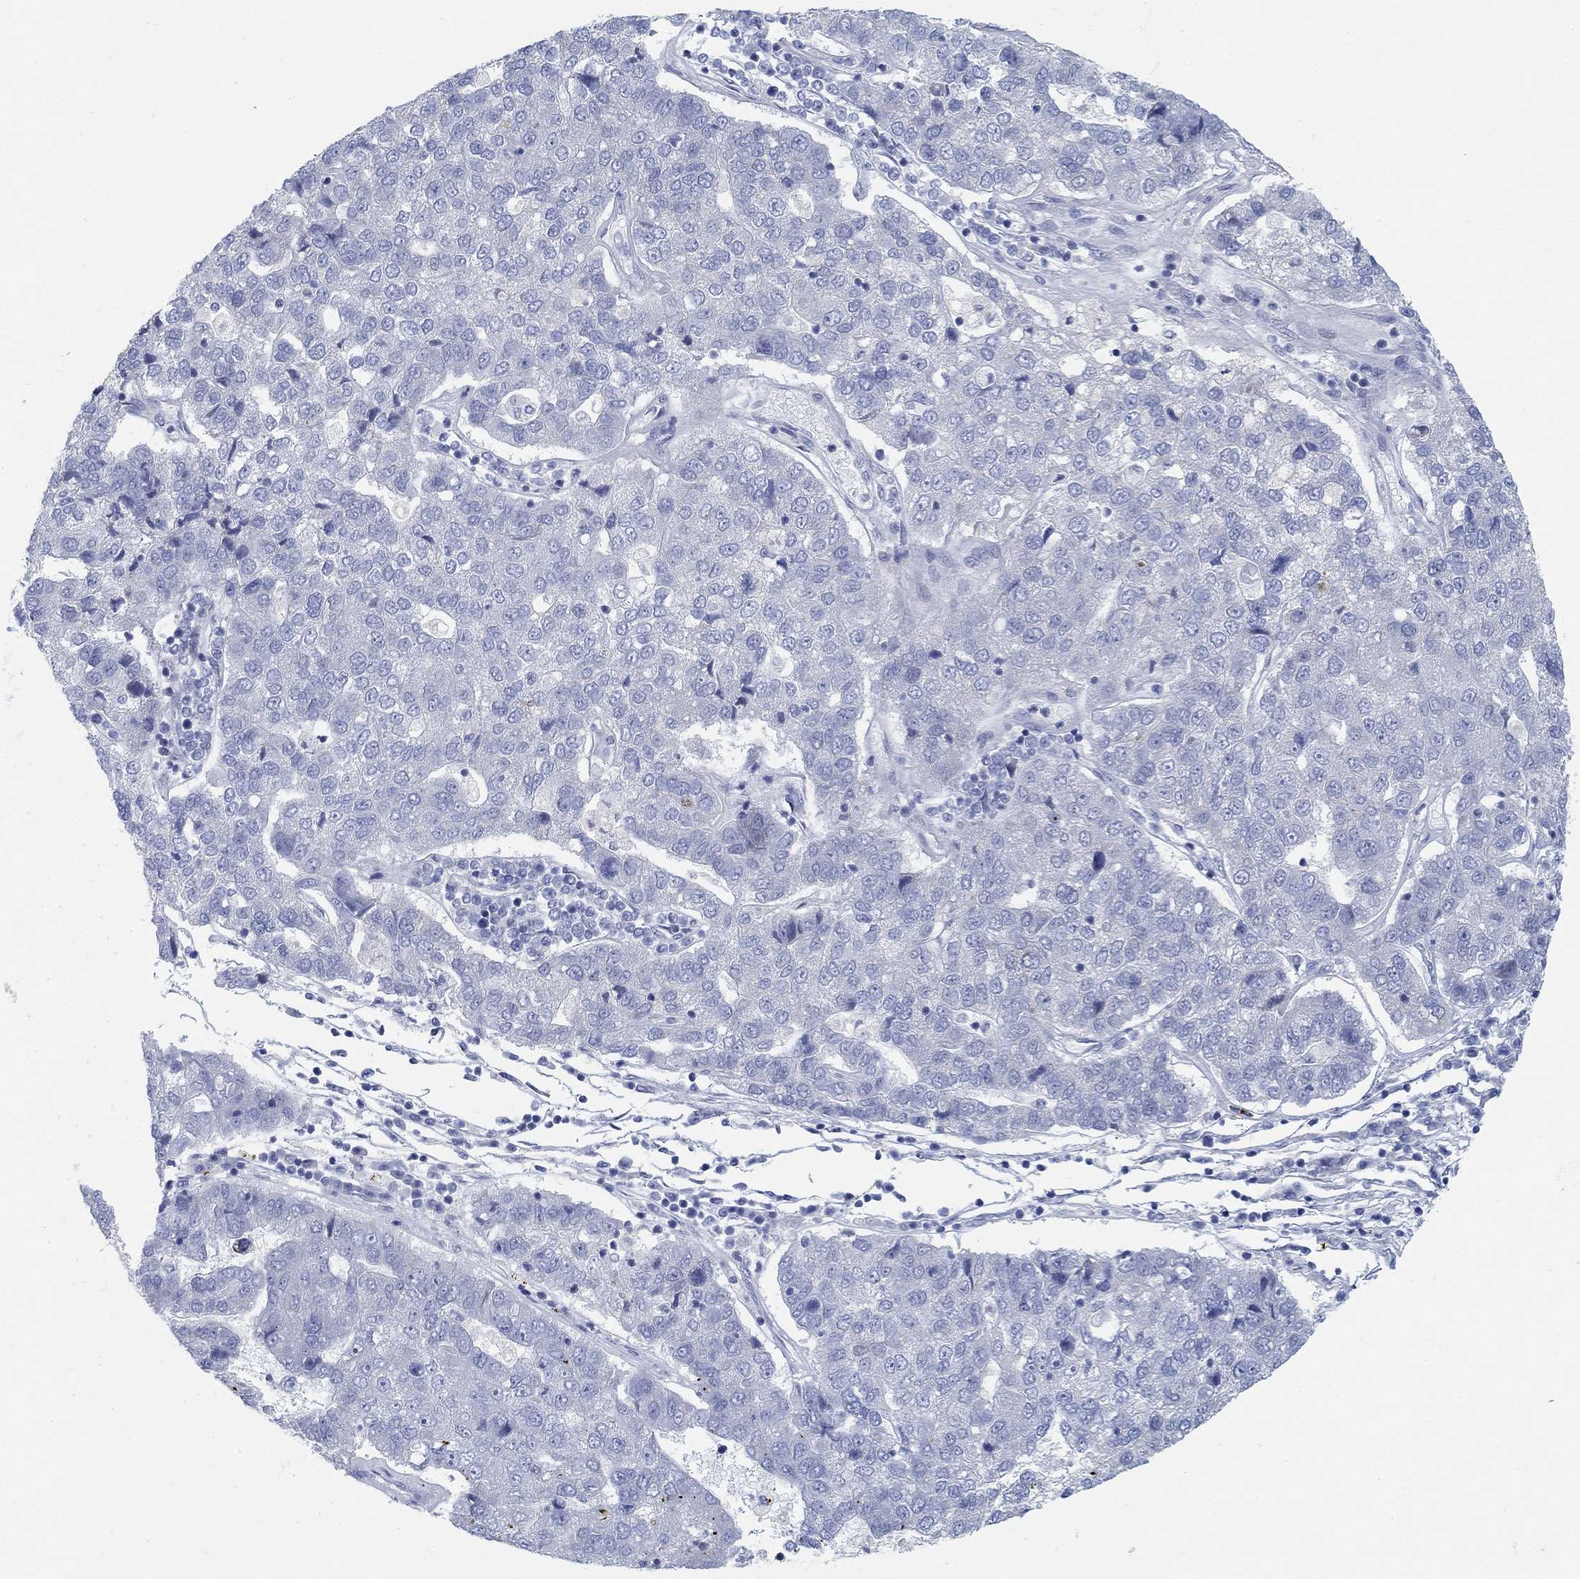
{"staining": {"intensity": "negative", "quantity": "none", "location": "none"}, "tissue": "pancreatic cancer", "cell_type": "Tumor cells", "image_type": "cancer", "snomed": [{"axis": "morphology", "description": "Adenocarcinoma, NOS"}, {"axis": "topography", "description": "Pancreas"}], "caption": "The IHC micrograph has no significant positivity in tumor cells of pancreatic cancer (adenocarcinoma) tissue.", "gene": "ANO7", "patient": {"sex": "female", "age": 61}}